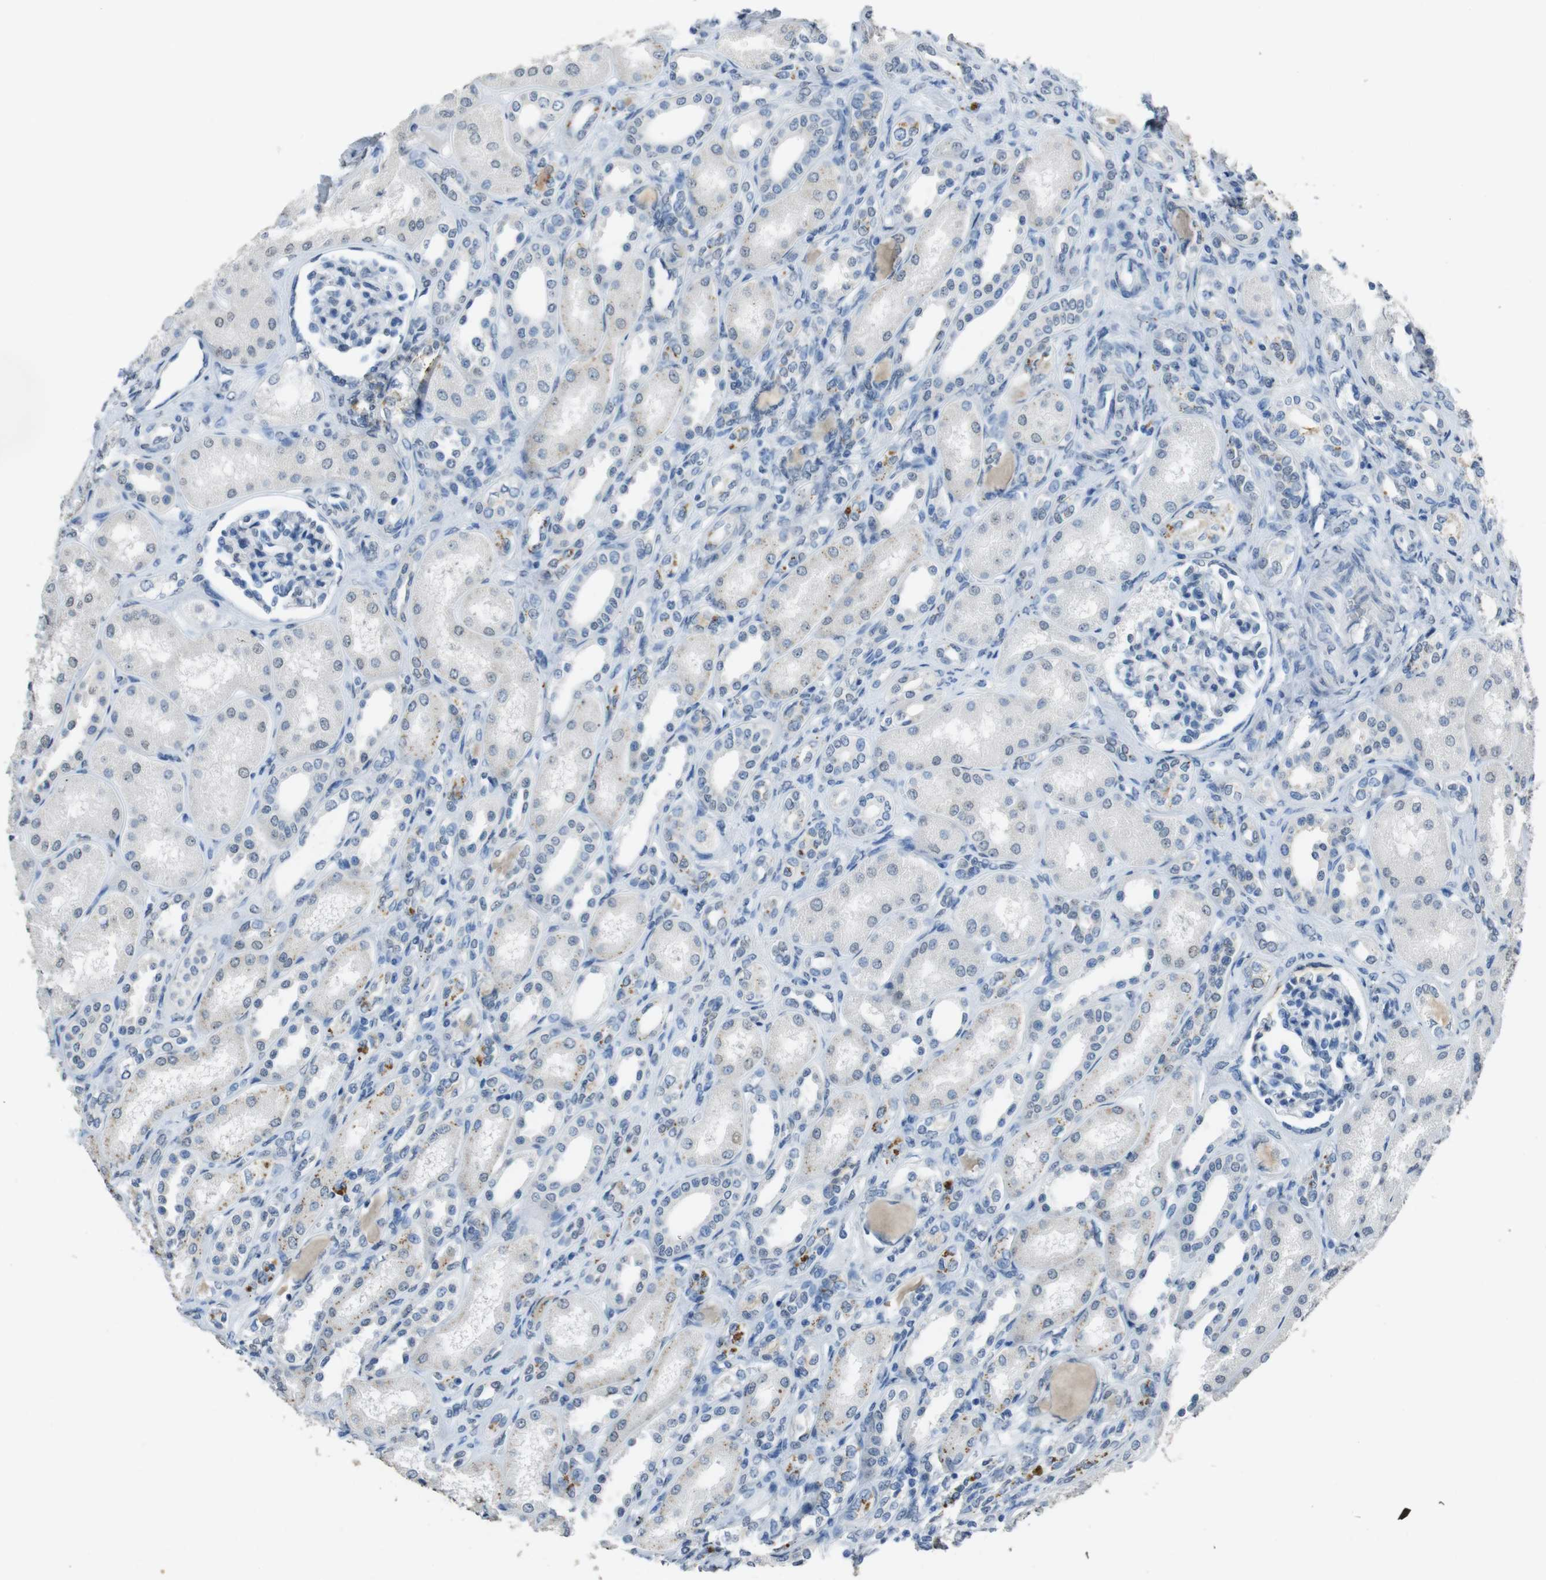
{"staining": {"intensity": "negative", "quantity": "none", "location": "none"}, "tissue": "kidney", "cell_type": "Cells in glomeruli", "image_type": "normal", "snomed": [{"axis": "morphology", "description": "Normal tissue, NOS"}, {"axis": "topography", "description": "Kidney"}, {"axis": "topography", "description": "Urinary bladder"}], "caption": "Cells in glomeruli show no significant expression in normal kidney.", "gene": "STBD1", "patient": {"sex": "male", "age": 16}}